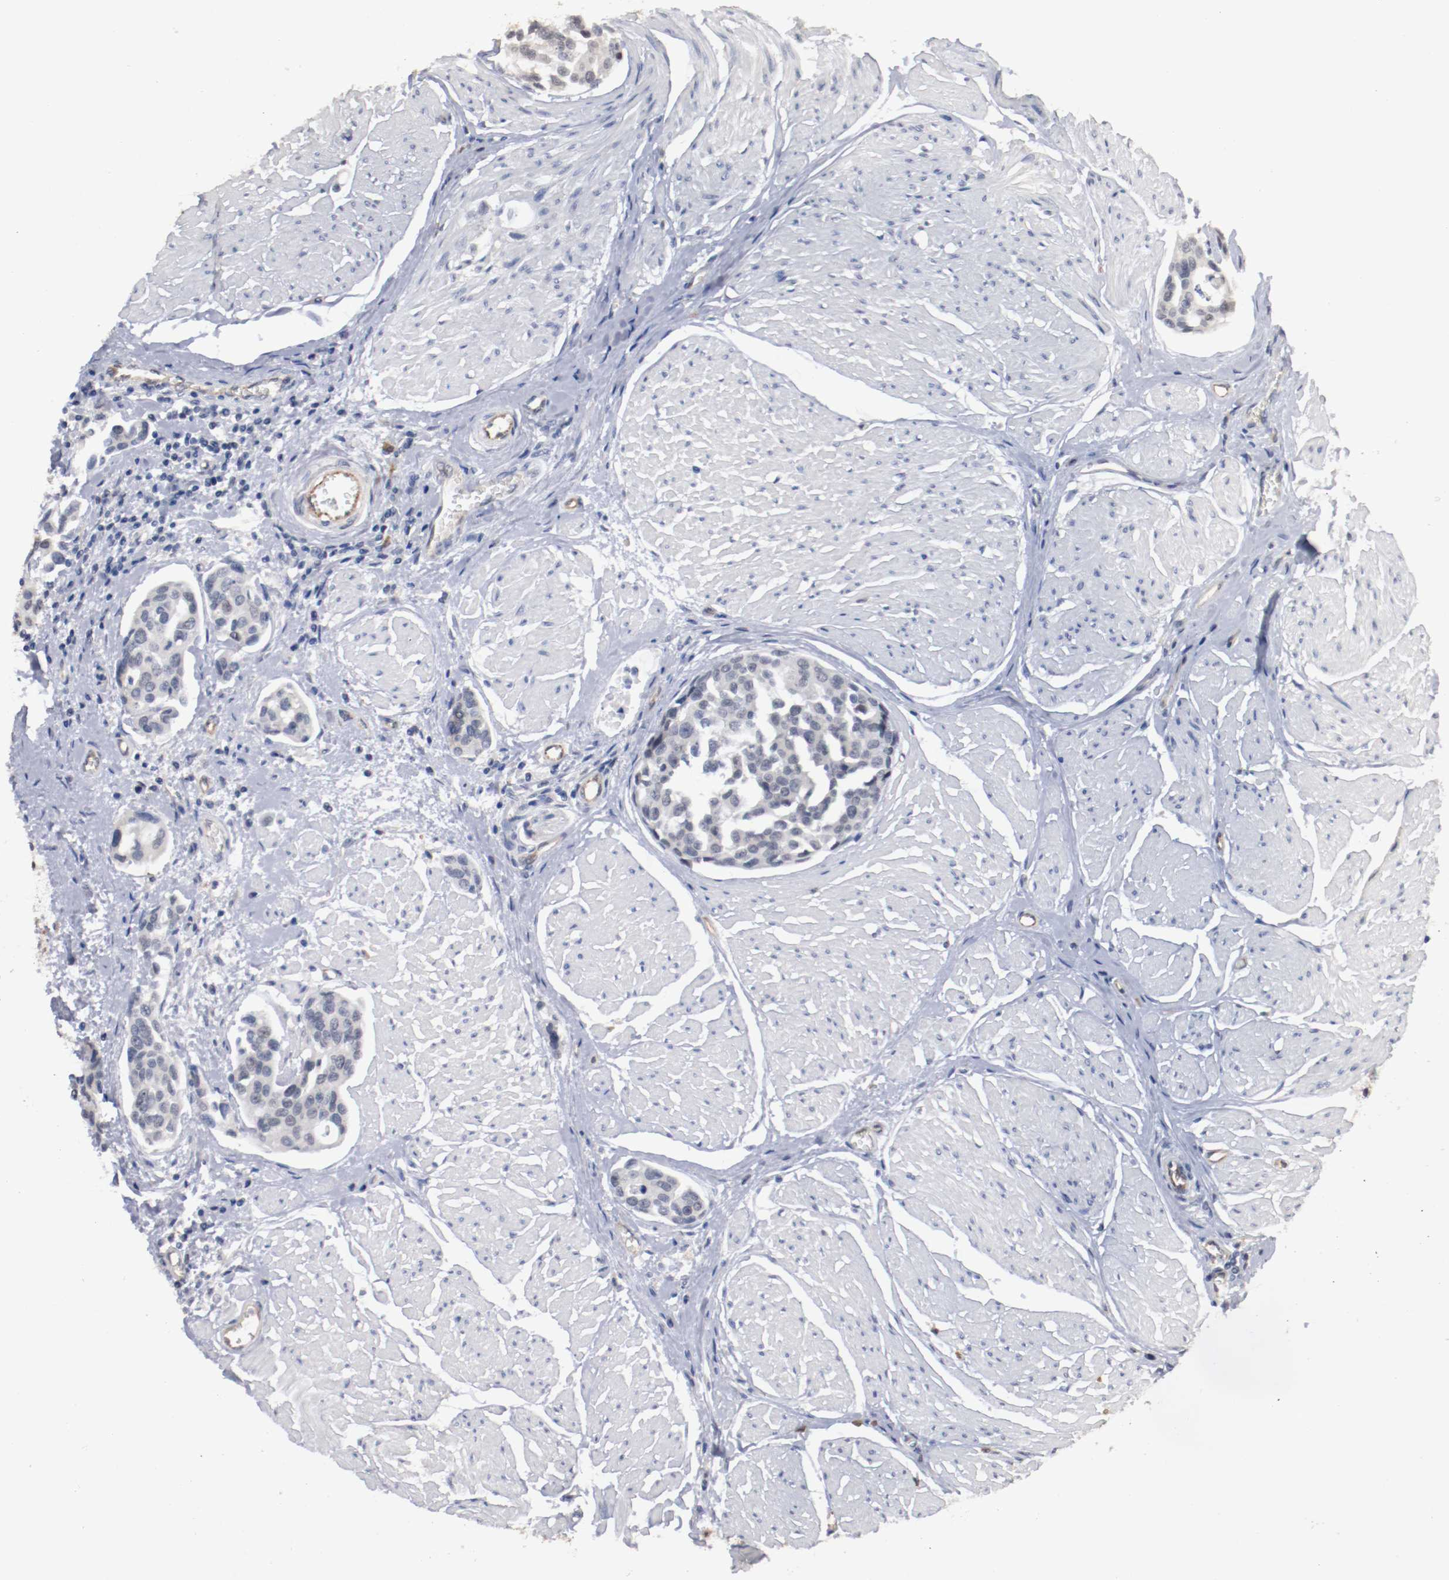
{"staining": {"intensity": "negative", "quantity": "none", "location": "none"}, "tissue": "urothelial cancer", "cell_type": "Tumor cells", "image_type": "cancer", "snomed": [{"axis": "morphology", "description": "Urothelial carcinoma, High grade"}, {"axis": "topography", "description": "Urinary bladder"}], "caption": "IHC photomicrograph of neoplastic tissue: urothelial carcinoma (high-grade) stained with DAB (3,3'-diaminobenzidine) displays no significant protein expression in tumor cells. (Stains: DAB (3,3'-diaminobenzidine) IHC with hematoxylin counter stain, Microscopy: brightfield microscopy at high magnification).", "gene": "RBM23", "patient": {"sex": "male", "age": 78}}